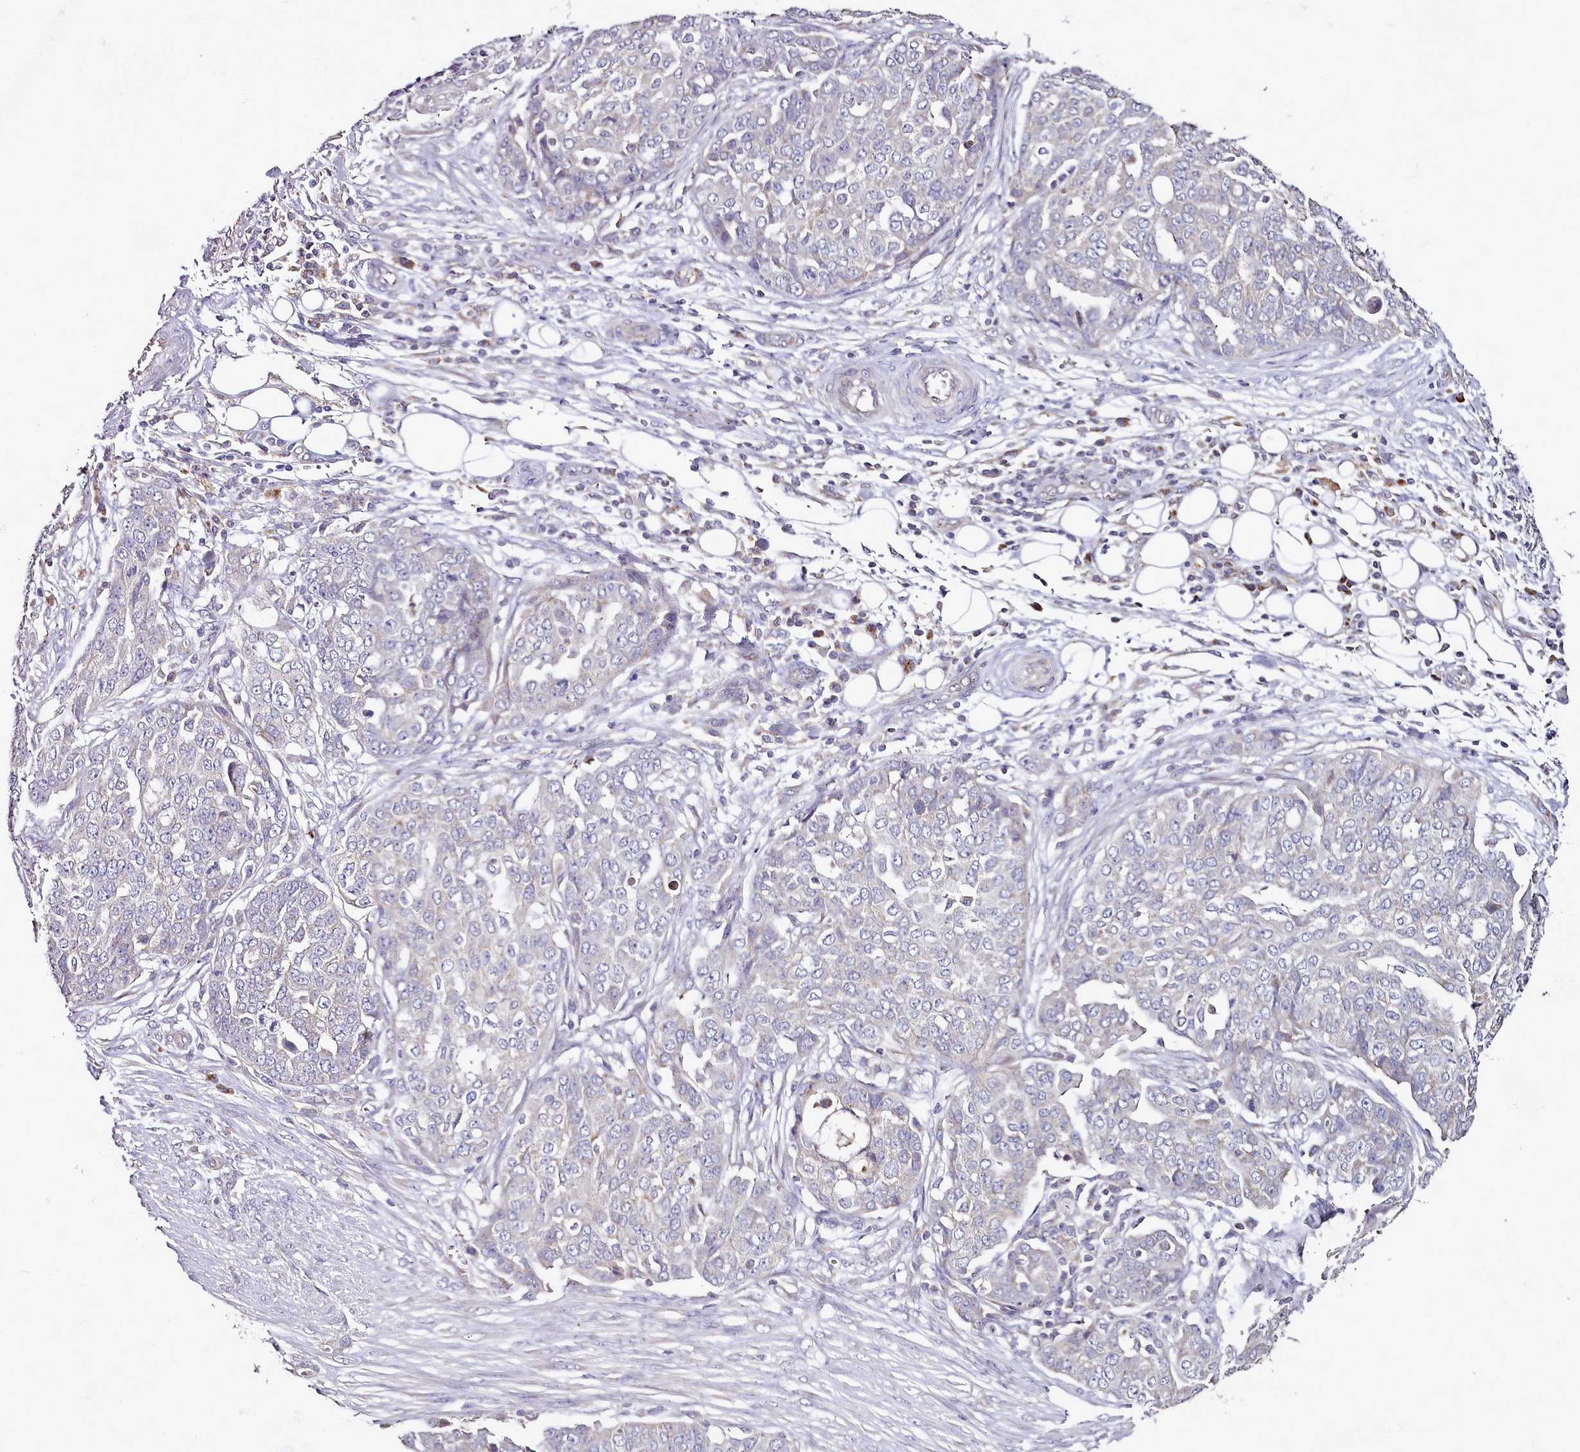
{"staining": {"intensity": "negative", "quantity": "none", "location": "none"}, "tissue": "ovarian cancer", "cell_type": "Tumor cells", "image_type": "cancer", "snomed": [{"axis": "morphology", "description": "Cystadenocarcinoma, serous, NOS"}, {"axis": "topography", "description": "Soft tissue"}, {"axis": "topography", "description": "Ovary"}], "caption": "Immunohistochemistry photomicrograph of neoplastic tissue: human serous cystadenocarcinoma (ovarian) stained with DAB (3,3'-diaminobenzidine) shows no significant protein staining in tumor cells.", "gene": "ACSS1", "patient": {"sex": "female", "age": 57}}